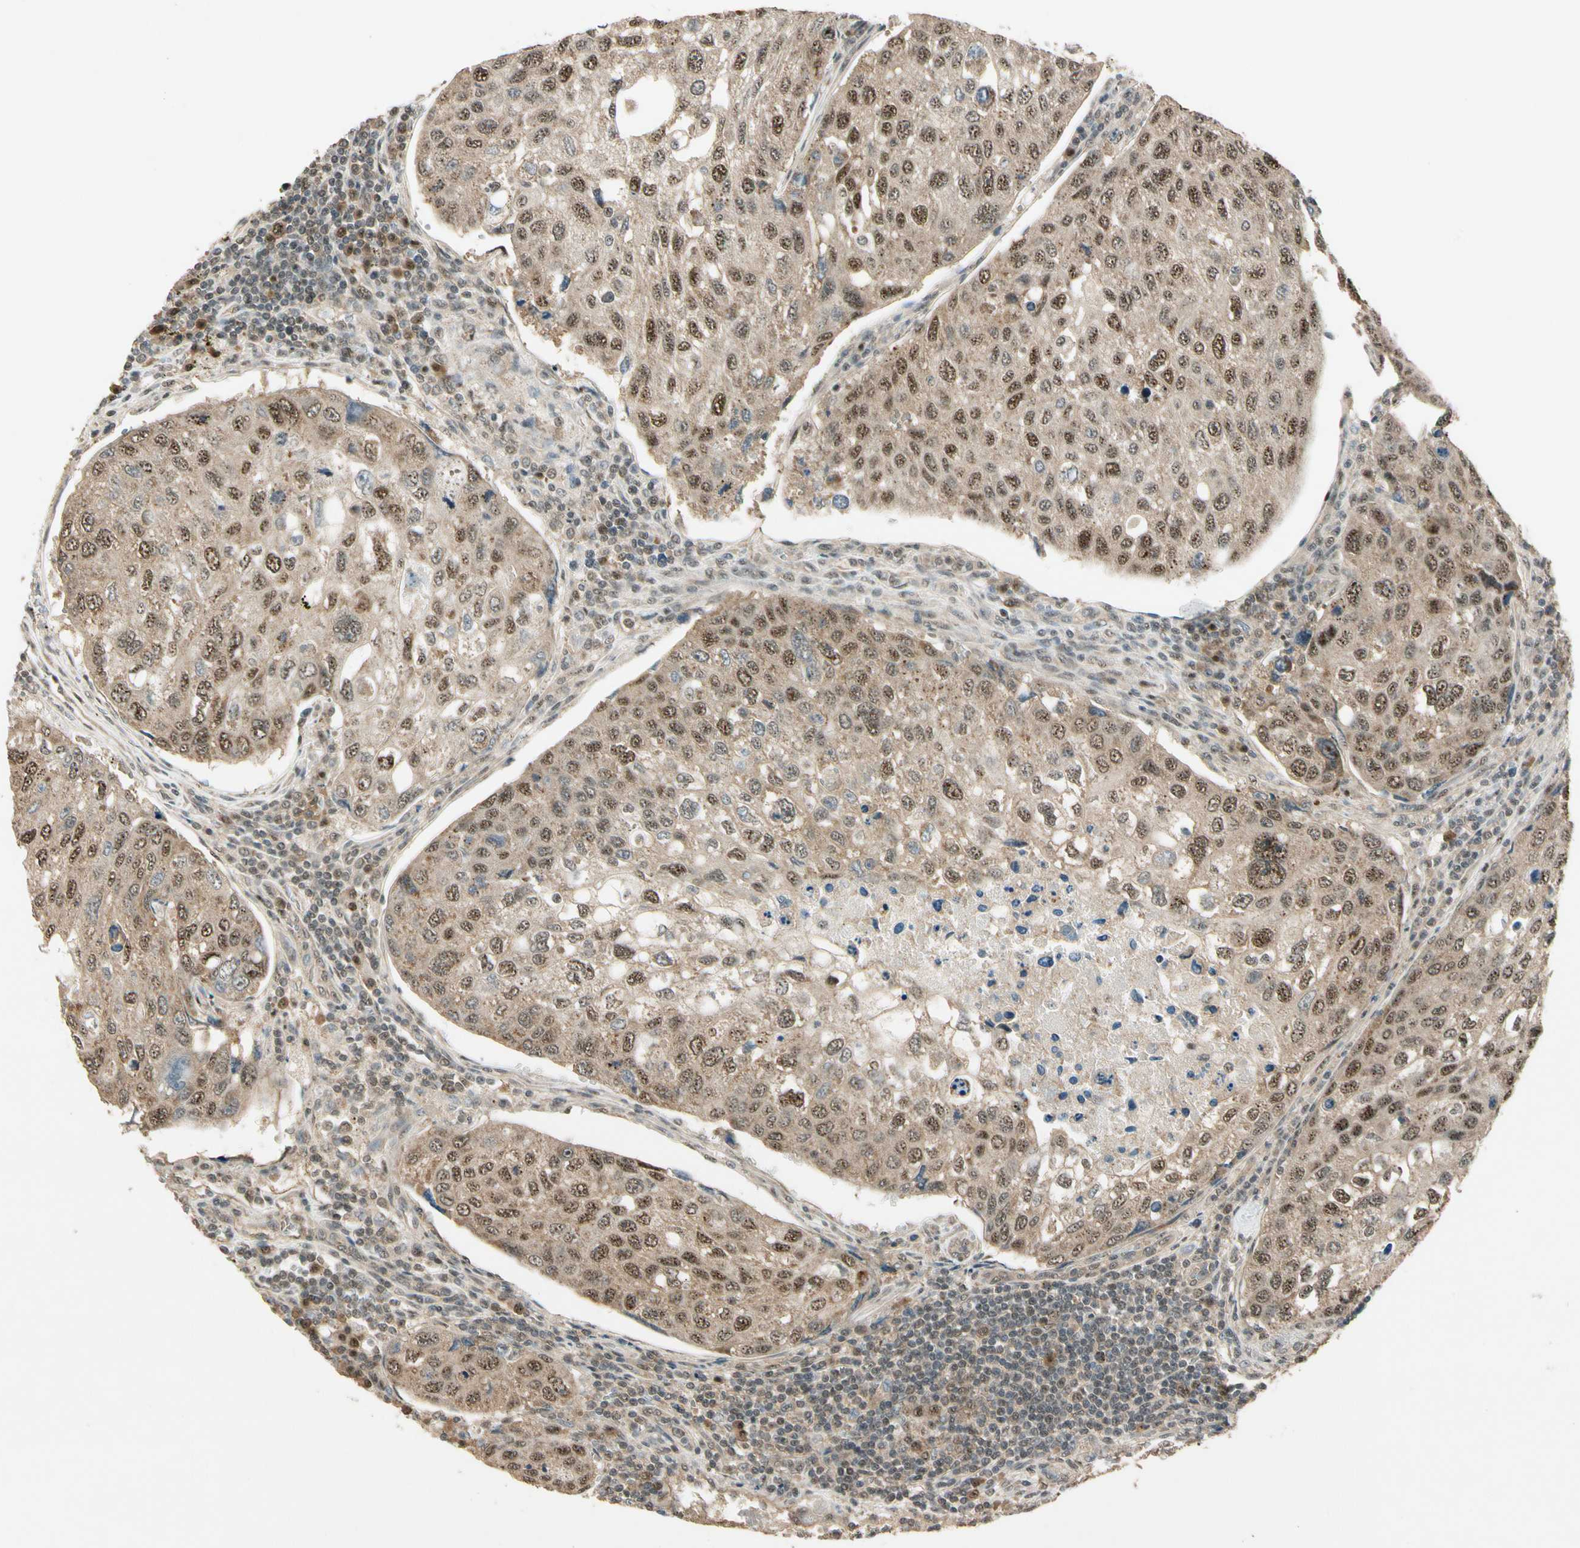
{"staining": {"intensity": "moderate", "quantity": ">75%", "location": "cytoplasmic/membranous,nuclear"}, "tissue": "urothelial cancer", "cell_type": "Tumor cells", "image_type": "cancer", "snomed": [{"axis": "morphology", "description": "Urothelial carcinoma, High grade"}, {"axis": "topography", "description": "Lymph node"}, {"axis": "topography", "description": "Urinary bladder"}], "caption": "Urothelial carcinoma (high-grade) tissue reveals moderate cytoplasmic/membranous and nuclear positivity in approximately >75% of tumor cells, visualized by immunohistochemistry. (DAB (3,3'-diaminobenzidine) IHC, brown staining for protein, blue staining for nuclei).", "gene": "MCPH1", "patient": {"sex": "male", "age": 51}}